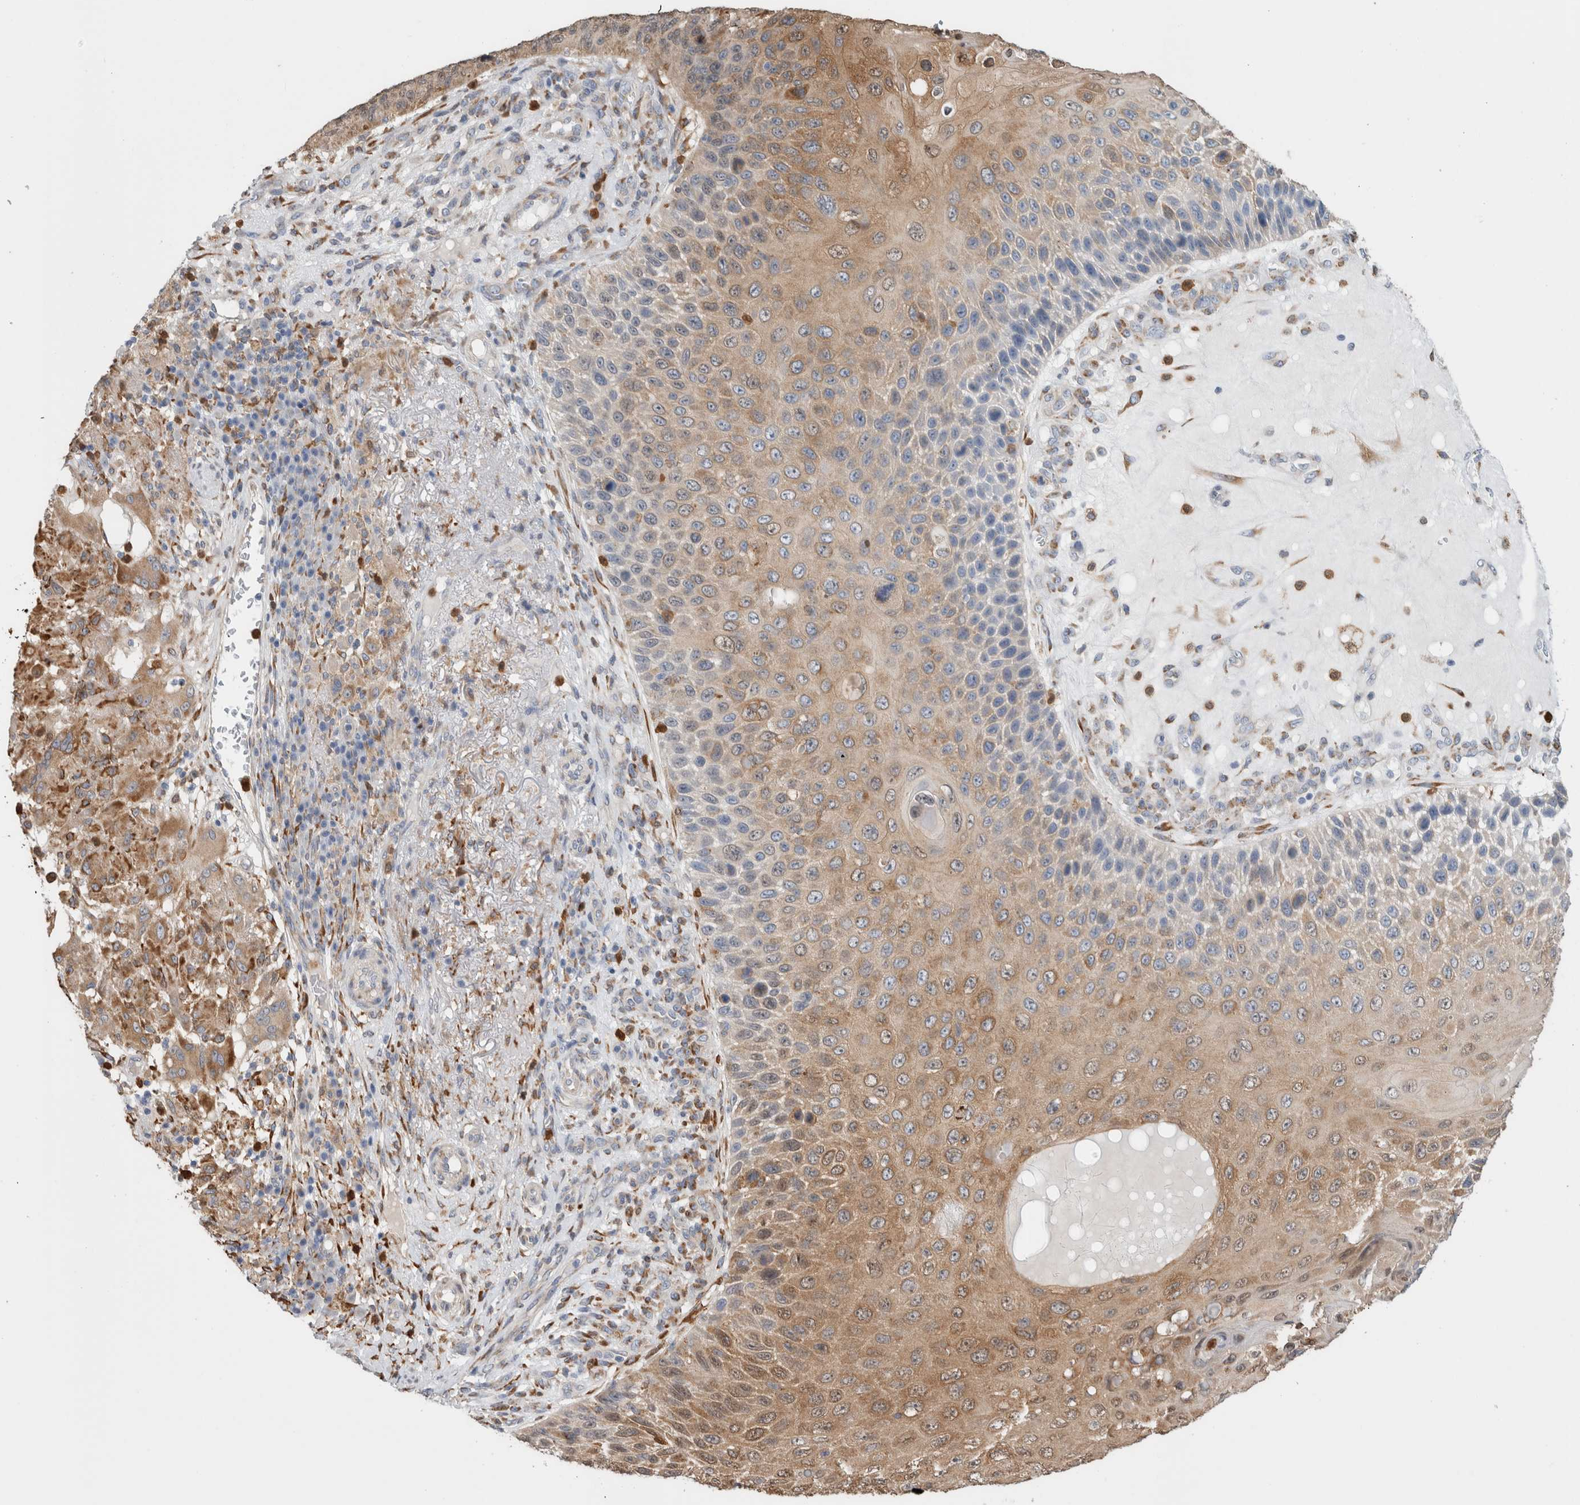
{"staining": {"intensity": "moderate", "quantity": ">75%", "location": "cytoplasmic/membranous"}, "tissue": "skin cancer", "cell_type": "Tumor cells", "image_type": "cancer", "snomed": [{"axis": "morphology", "description": "Squamous cell carcinoma, NOS"}, {"axis": "topography", "description": "Skin"}], "caption": "Immunohistochemical staining of skin squamous cell carcinoma displays moderate cytoplasmic/membranous protein positivity in approximately >75% of tumor cells. (Stains: DAB in brown, nuclei in blue, Microscopy: brightfield microscopy at high magnification).", "gene": "P4HA1", "patient": {"sex": "female", "age": 88}}